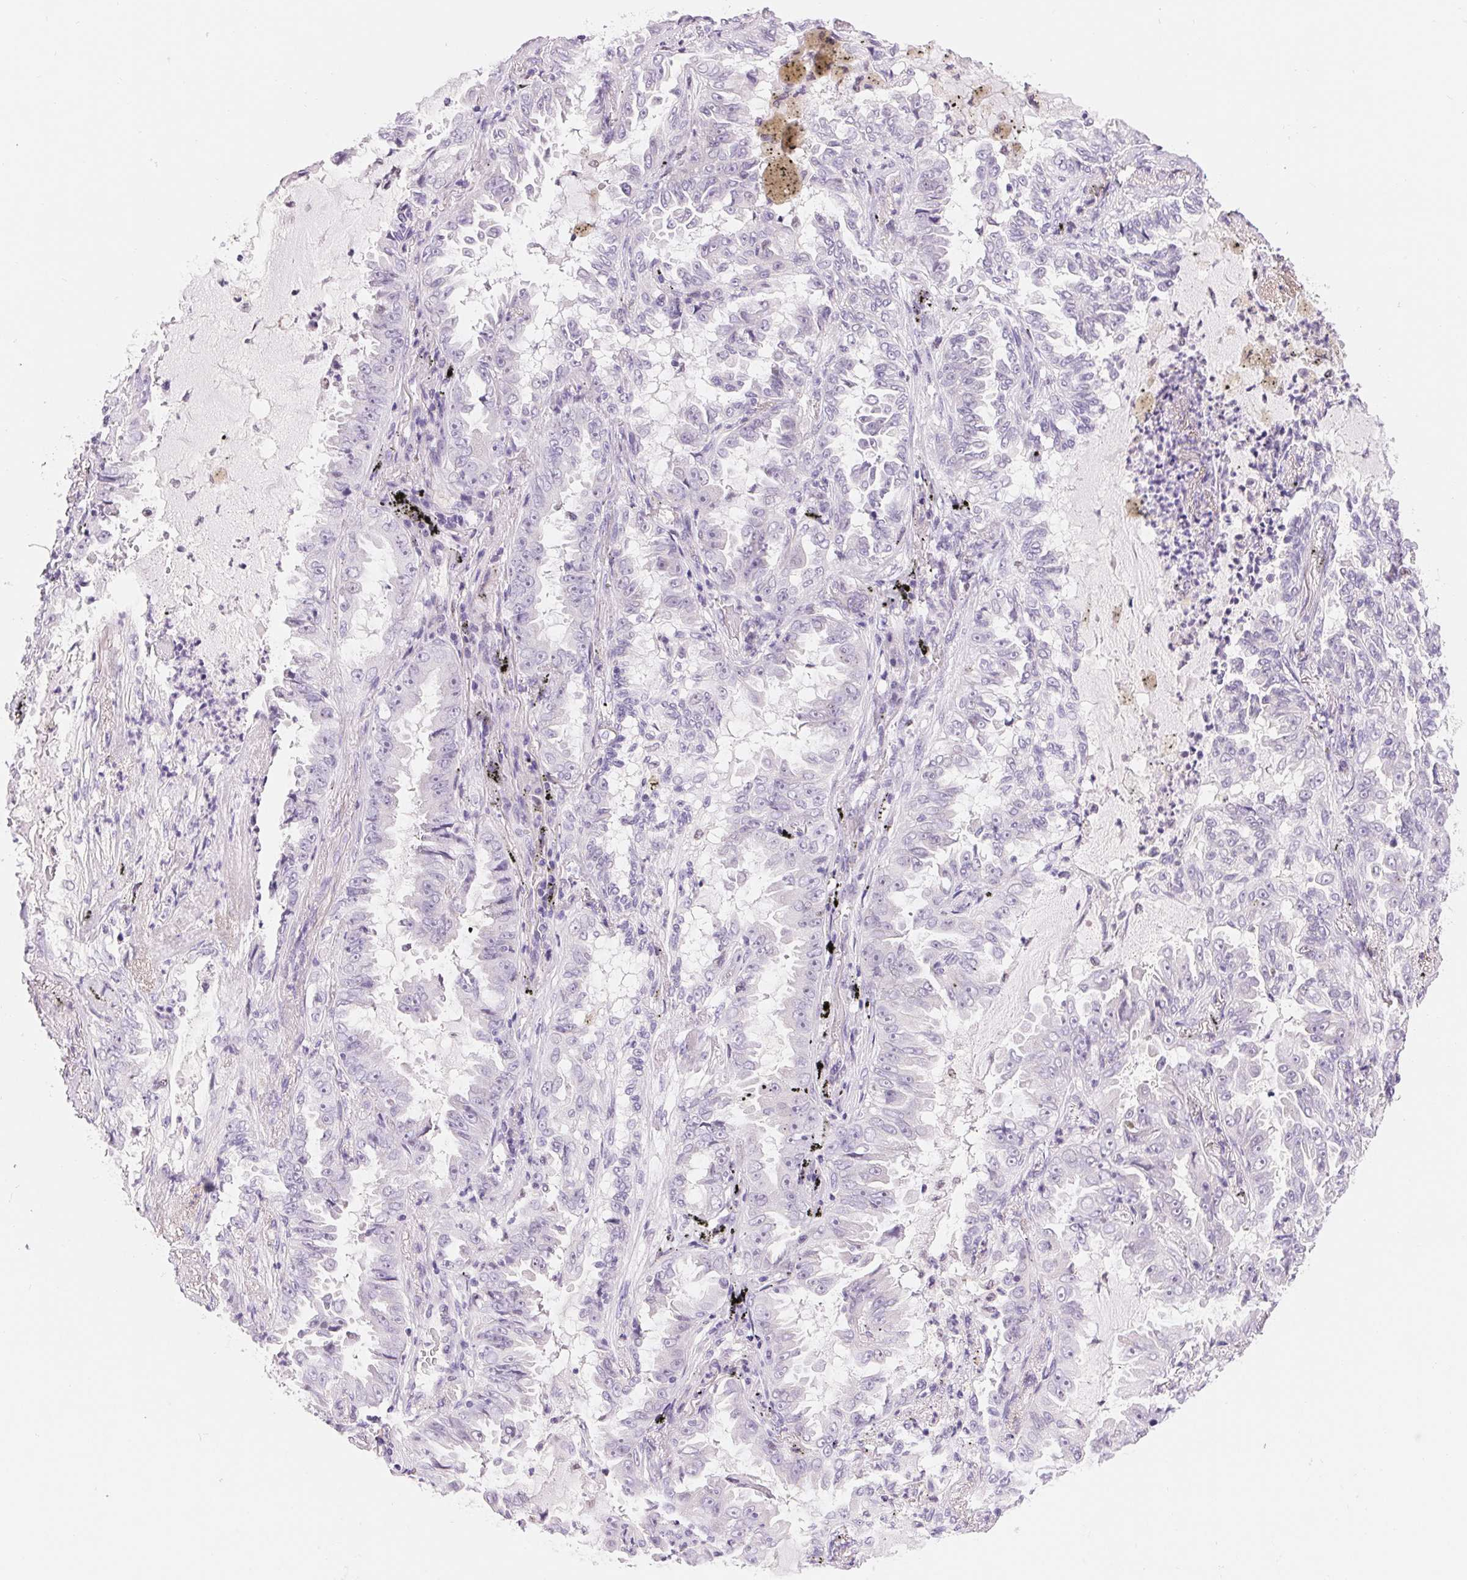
{"staining": {"intensity": "negative", "quantity": "none", "location": "none"}, "tissue": "lung cancer", "cell_type": "Tumor cells", "image_type": "cancer", "snomed": [{"axis": "morphology", "description": "Adenocarcinoma, NOS"}, {"axis": "topography", "description": "Lung"}], "caption": "High magnification brightfield microscopy of lung cancer (adenocarcinoma) stained with DAB (3,3'-diaminobenzidine) (brown) and counterstained with hematoxylin (blue): tumor cells show no significant positivity.", "gene": "ASGR2", "patient": {"sex": "female", "age": 52}}